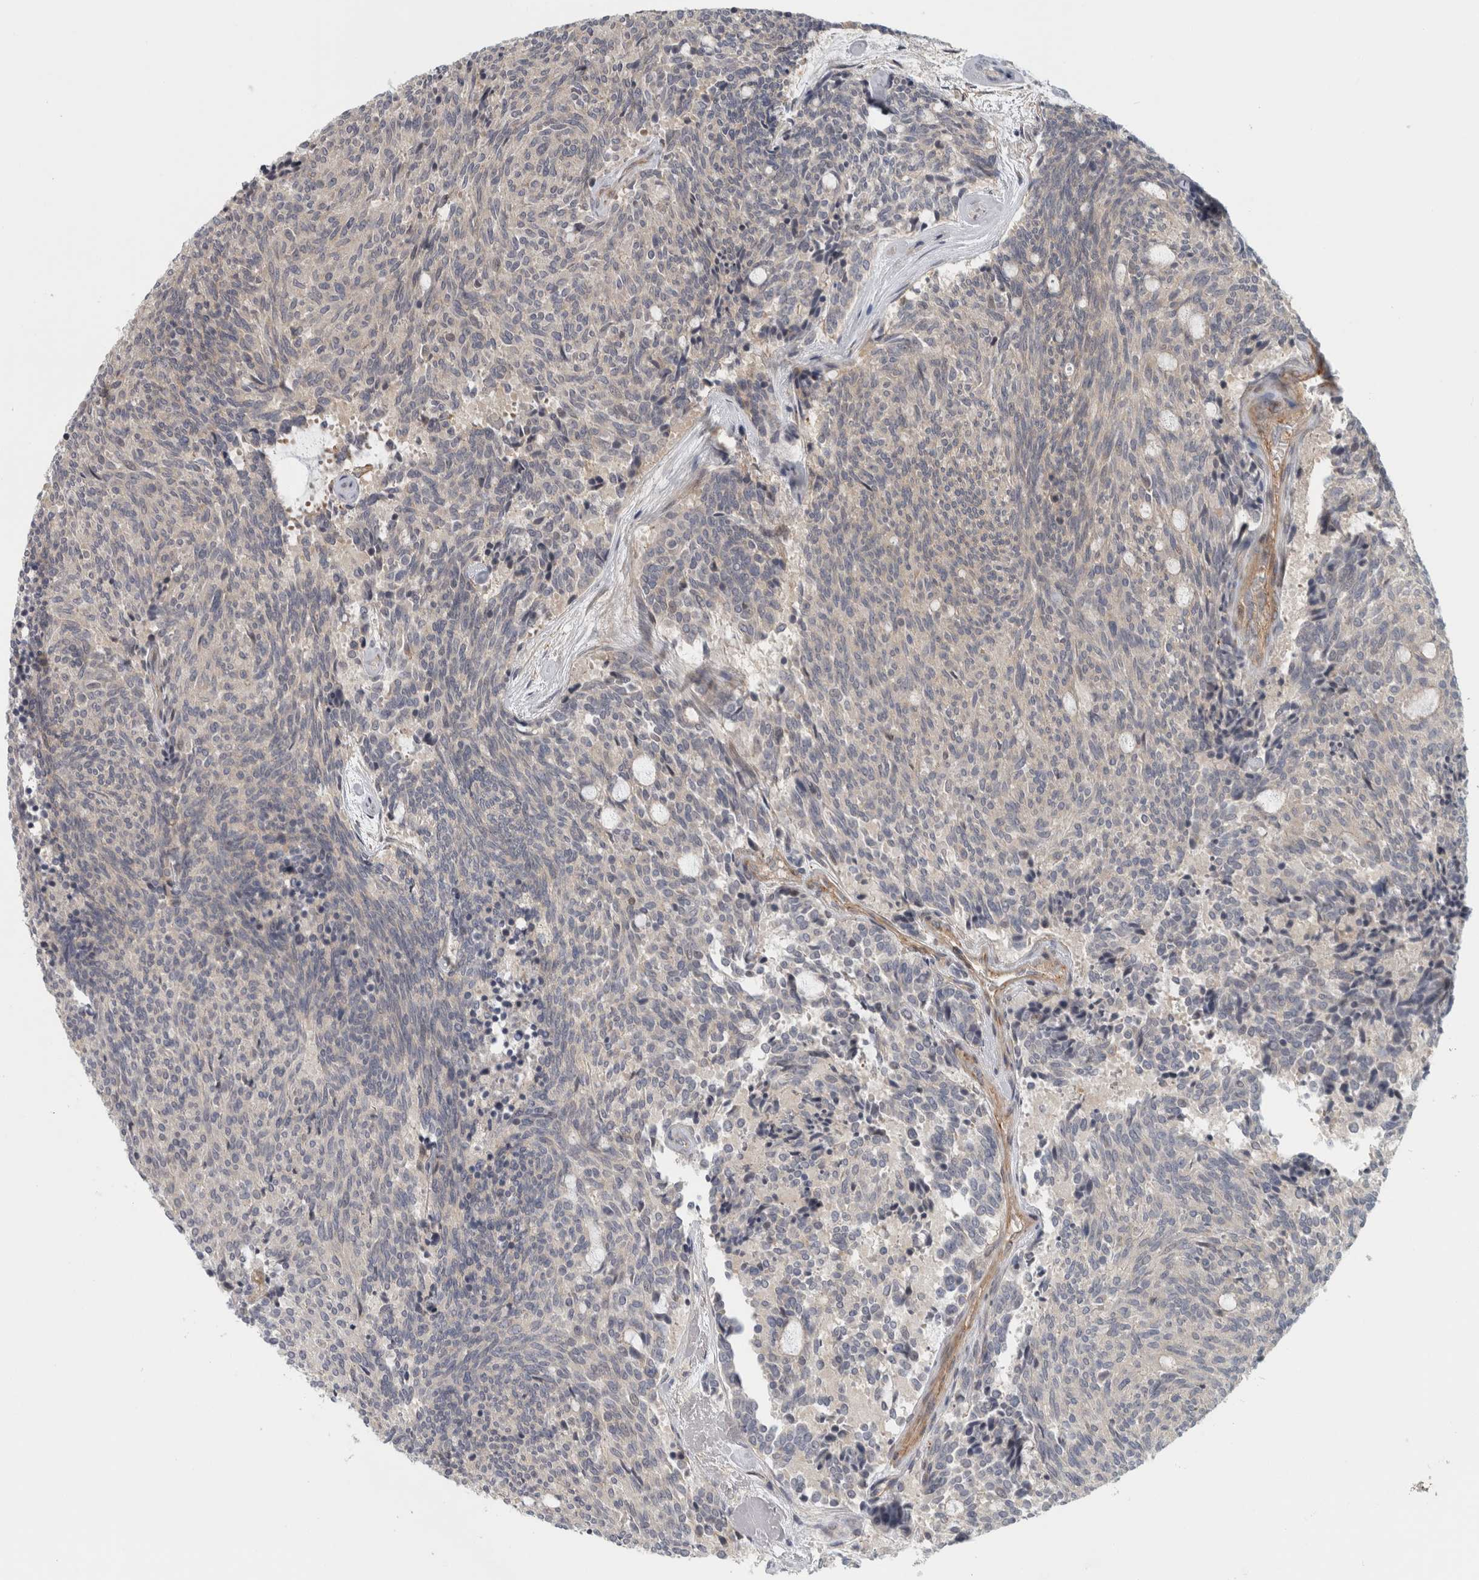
{"staining": {"intensity": "negative", "quantity": "none", "location": "none"}, "tissue": "carcinoid", "cell_type": "Tumor cells", "image_type": "cancer", "snomed": [{"axis": "morphology", "description": "Carcinoid, malignant, NOS"}, {"axis": "topography", "description": "Pancreas"}], "caption": "A high-resolution histopathology image shows IHC staining of malignant carcinoid, which displays no significant staining in tumor cells.", "gene": "ZNF804B", "patient": {"sex": "female", "age": 54}}